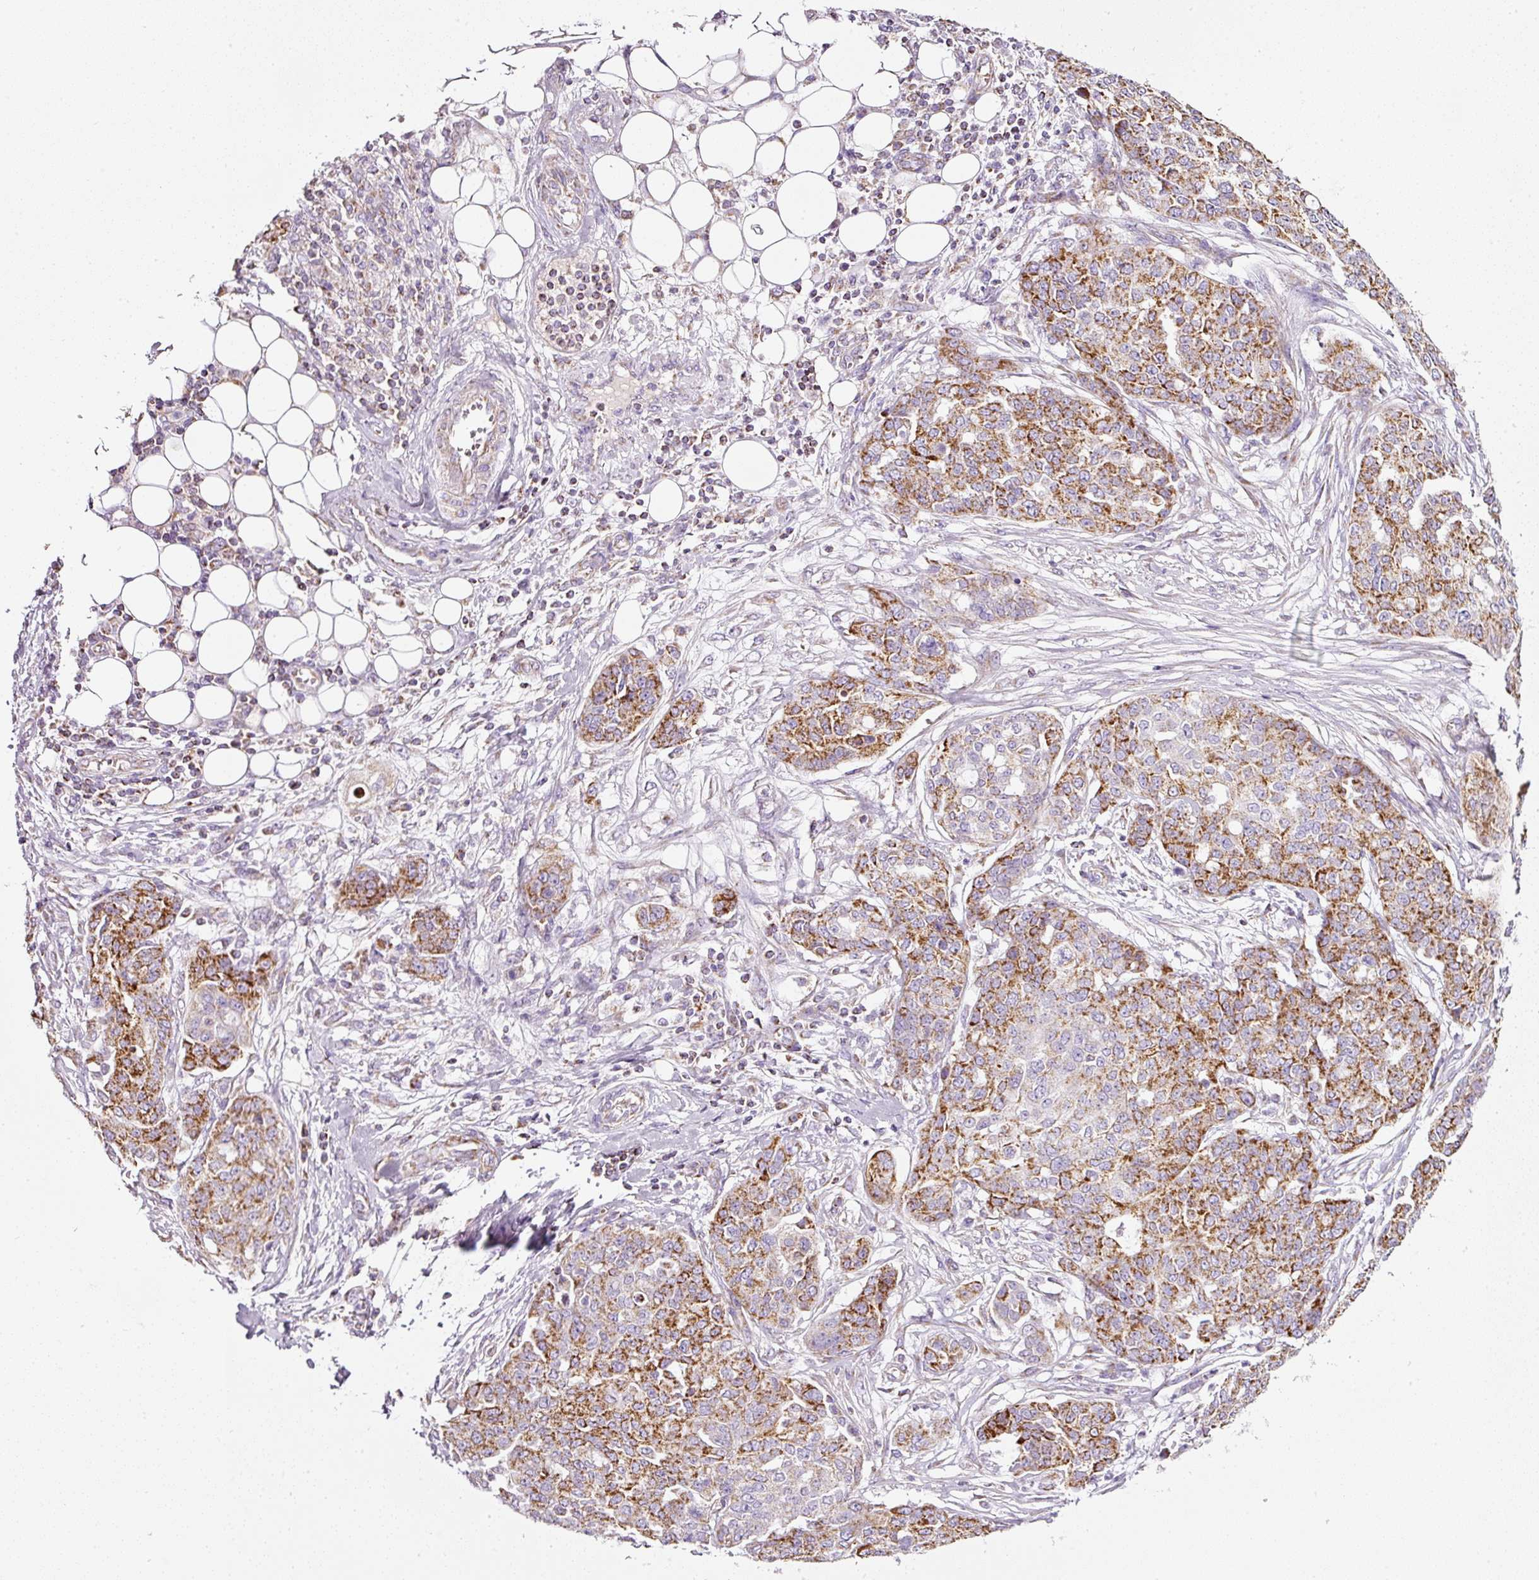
{"staining": {"intensity": "moderate", "quantity": ">75%", "location": "cytoplasmic/membranous"}, "tissue": "ovarian cancer", "cell_type": "Tumor cells", "image_type": "cancer", "snomed": [{"axis": "morphology", "description": "Cystadenocarcinoma, serous, NOS"}, {"axis": "topography", "description": "Soft tissue"}, {"axis": "topography", "description": "Ovary"}], "caption": "A photomicrograph showing moderate cytoplasmic/membranous positivity in about >75% of tumor cells in ovarian cancer, as visualized by brown immunohistochemical staining.", "gene": "SDHA", "patient": {"sex": "female", "age": 57}}